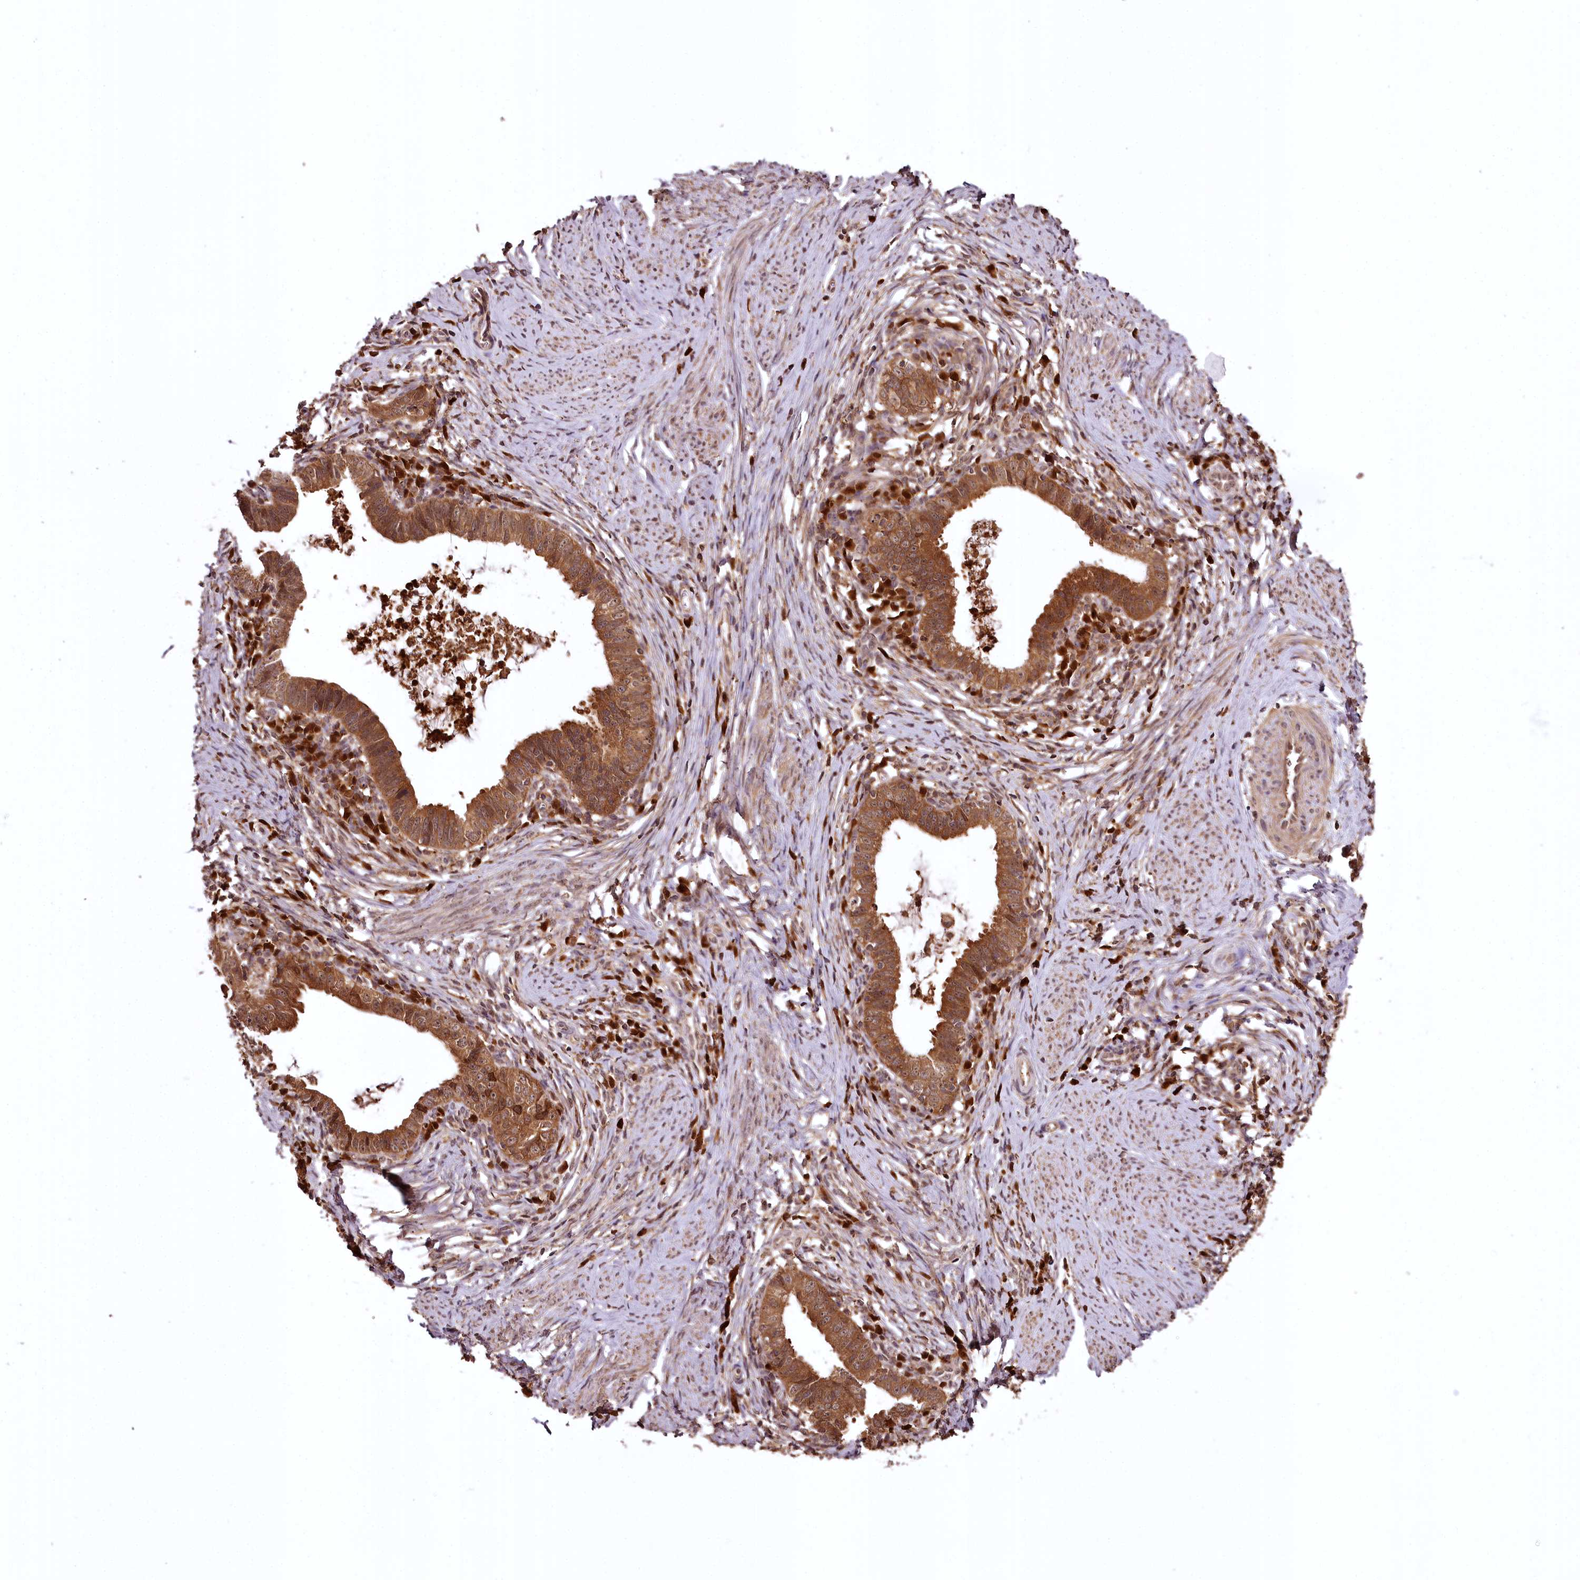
{"staining": {"intensity": "moderate", "quantity": ">75%", "location": "cytoplasmic/membranous"}, "tissue": "cervical cancer", "cell_type": "Tumor cells", "image_type": "cancer", "snomed": [{"axis": "morphology", "description": "Adenocarcinoma, NOS"}, {"axis": "topography", "description": "Cervix"}], "caption": "Cervical cancer (adenocarcinoma) was stained to show a protein in brown. There is medium levels of moderate cytoplasmic/membranous expression in about >75% of tumor cells.", "gene": "TTC12", "patient": {"sex": "female", "age": 36}}